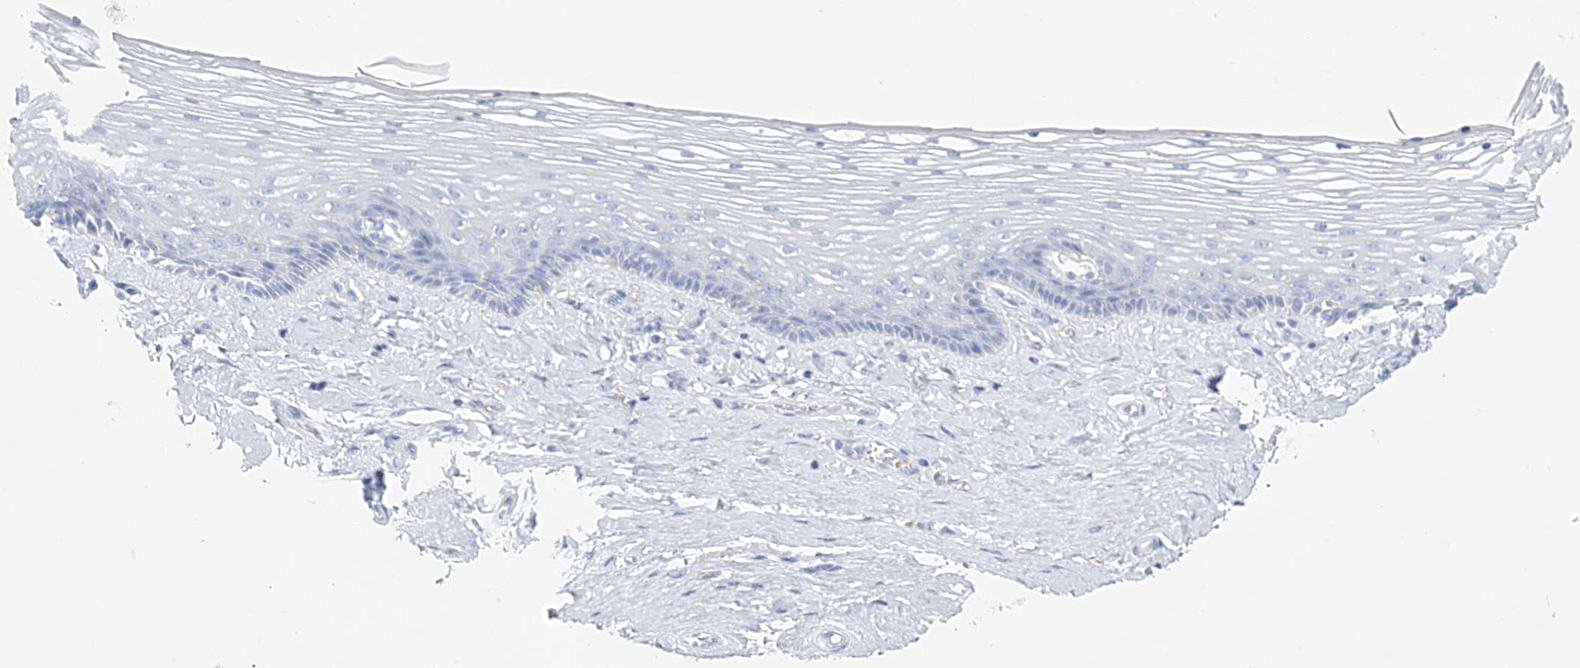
{"staining": {"intensity": "negative", "quantity": "none", "location": "none"}, "tissue": "vagina", "cell_type": "Squamous epithelial cells", "image_type": "normal", "snomed": [{"axis": "morphology", "description": "Normal tissue, NOS"}, {"axis": "topography", "description": "Vagina"}], "caption": "IHC of benign vagina shows no staining in squamous epithelial cells.", "gene": "NKX6", "patient": {"sex": "female", "age": 46}}